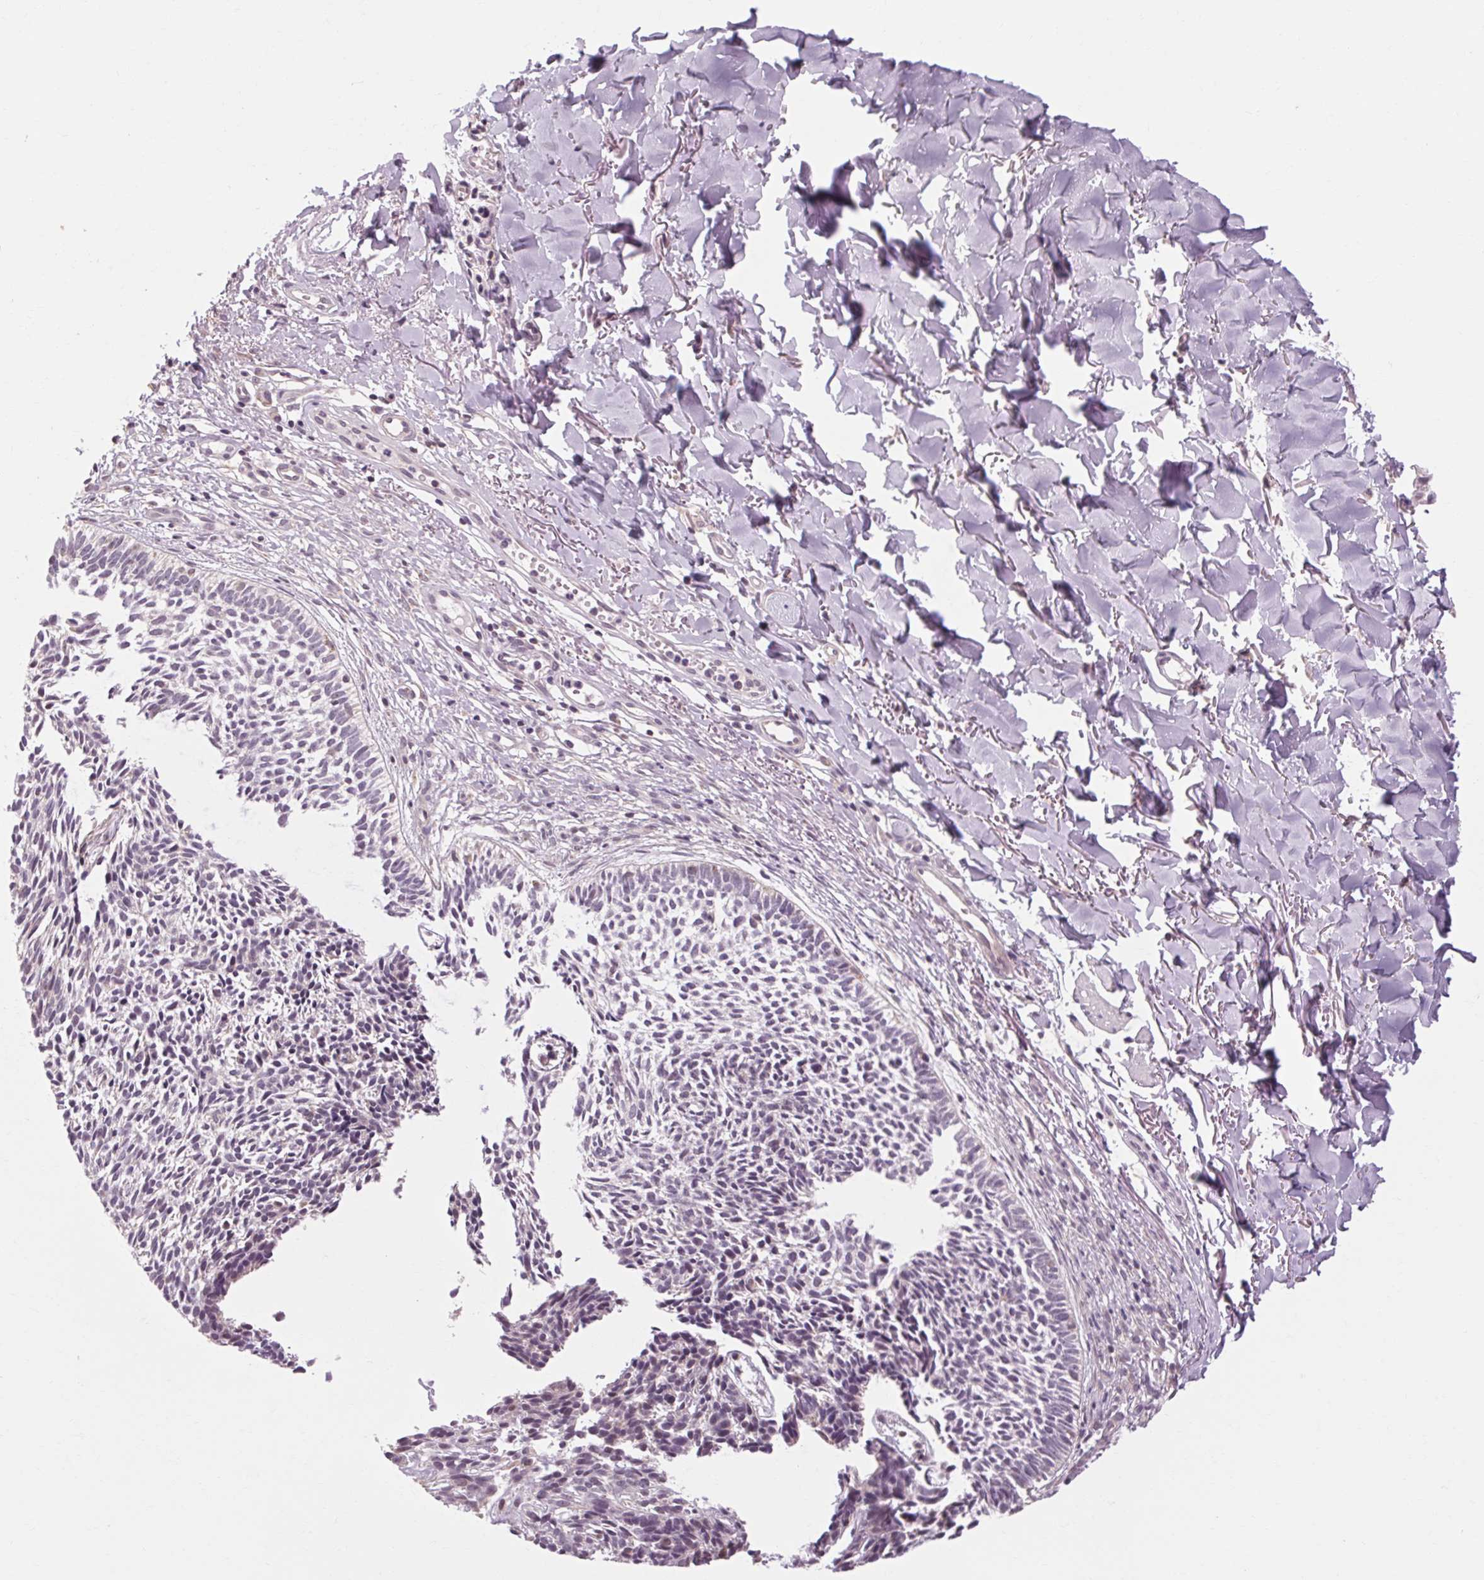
{"staining": {"intensity": "negative", "quantity": "none", "location": "none"}, "tissue": "skin cancer", "cell_type": "Tumor cells", "image_type": "cancer", "snomed": [{"axis": "morphology", "description": "Basal cell carcinoma"}, {"axis": "topography", "description": "Skin"}], "caption": "A high-resolution micrograph shows IHC staining of basal cell carcinoma (skin), which exhibits no significant positivity in tumor cells.", "gene": "KLHL40", "patient": {"sex": "male", "age": 78}}